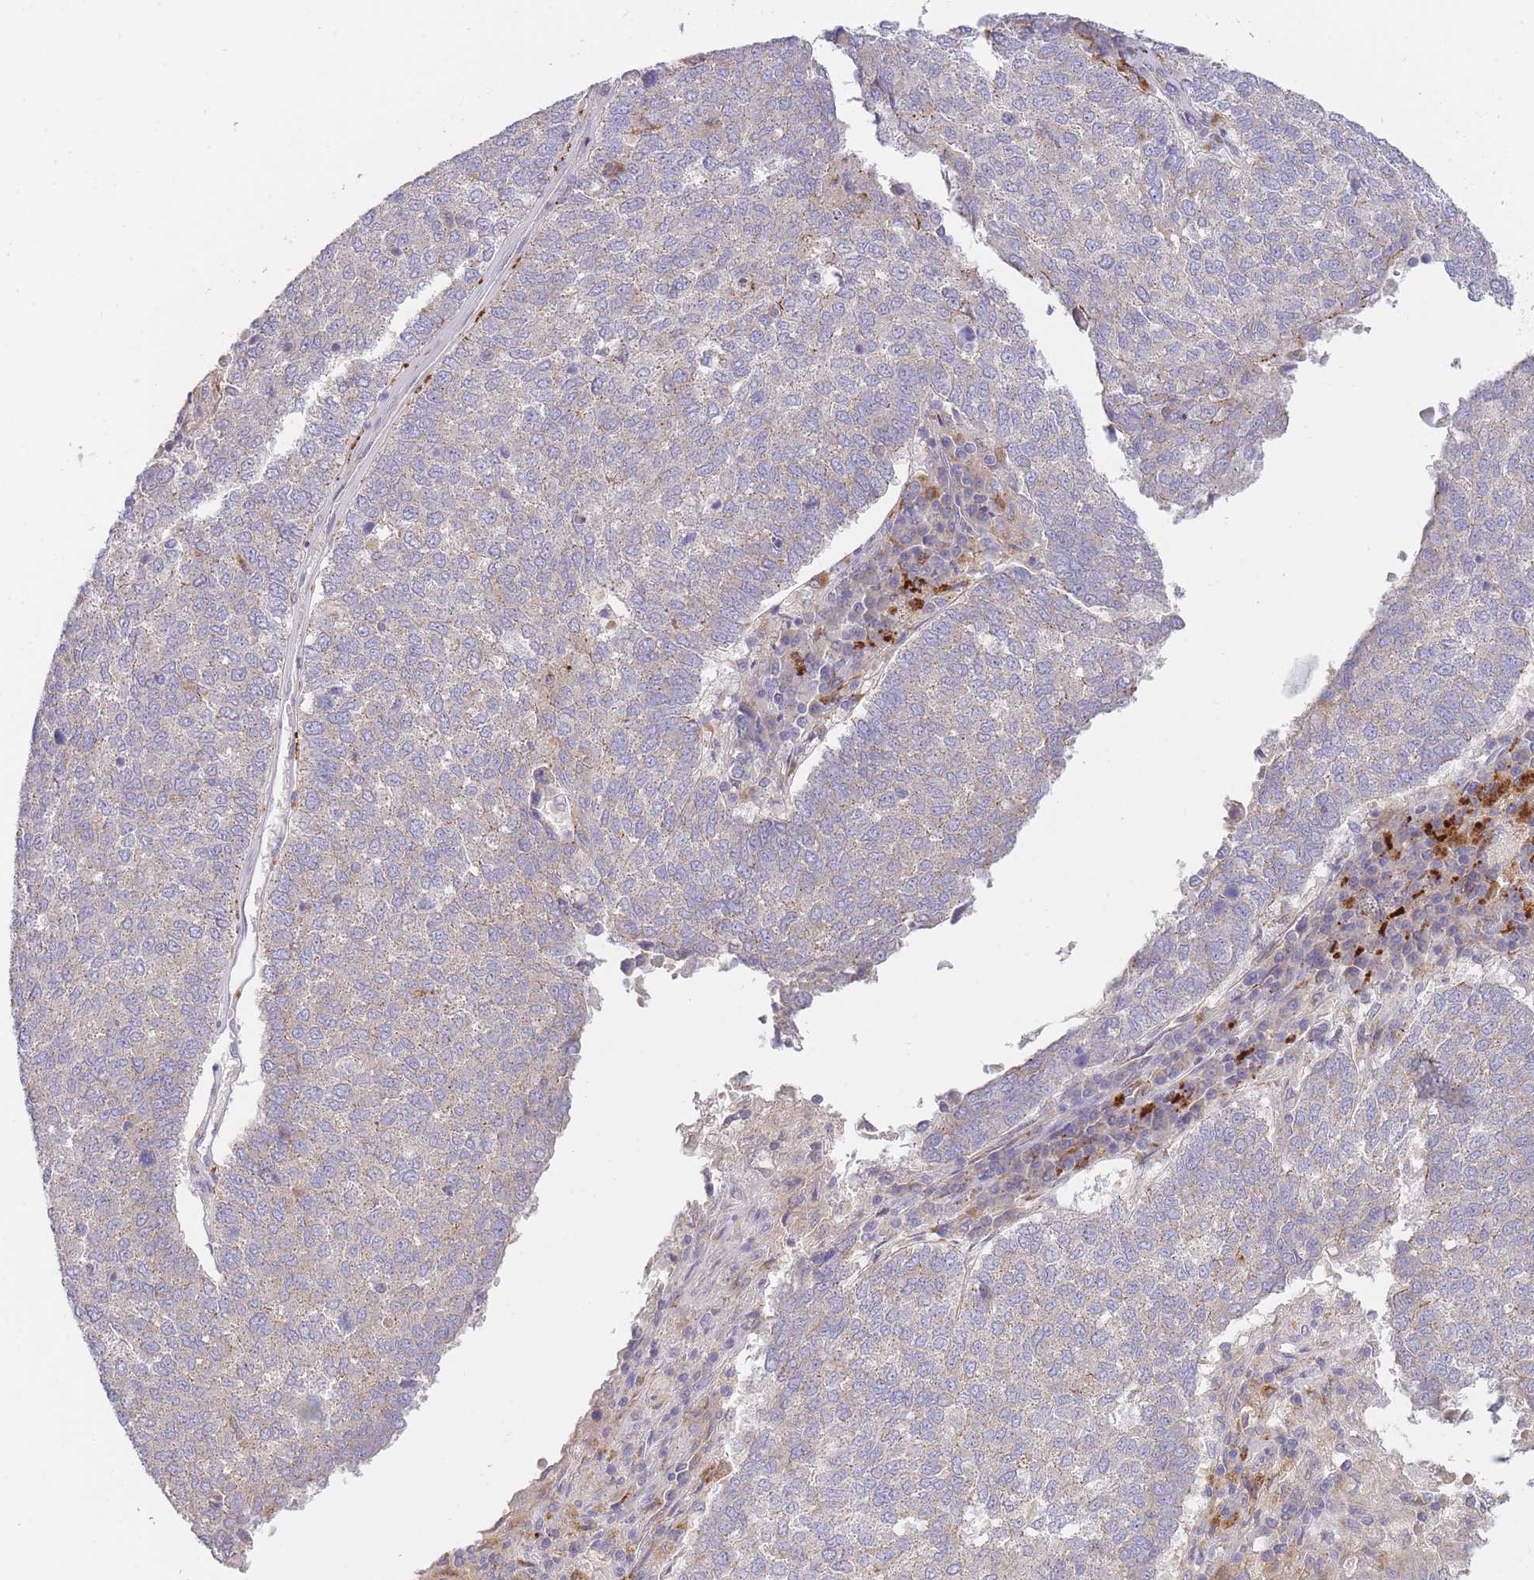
{"staining": {"intensity": "weak", "quantity": "<25%", "location": "cytoplasmic/membranous"}, "tissue": "lung cancer", "cell_type": "Tumor cells", "image_type": "cancer", "snomed": [{"axis": "morphology", "description": "Squamous cell carcinoma, NOS"}, {"axis": "topography", "description": "Lung"}], "caption": "Immunohistochemistry image of neoplastic tissue: squamous cell carcinoma (lung) stained with DAB reveals no significant protein expression in tumor cells.", "gene": "TRIM61", "patient": {"sex": "male", "age": 73}}